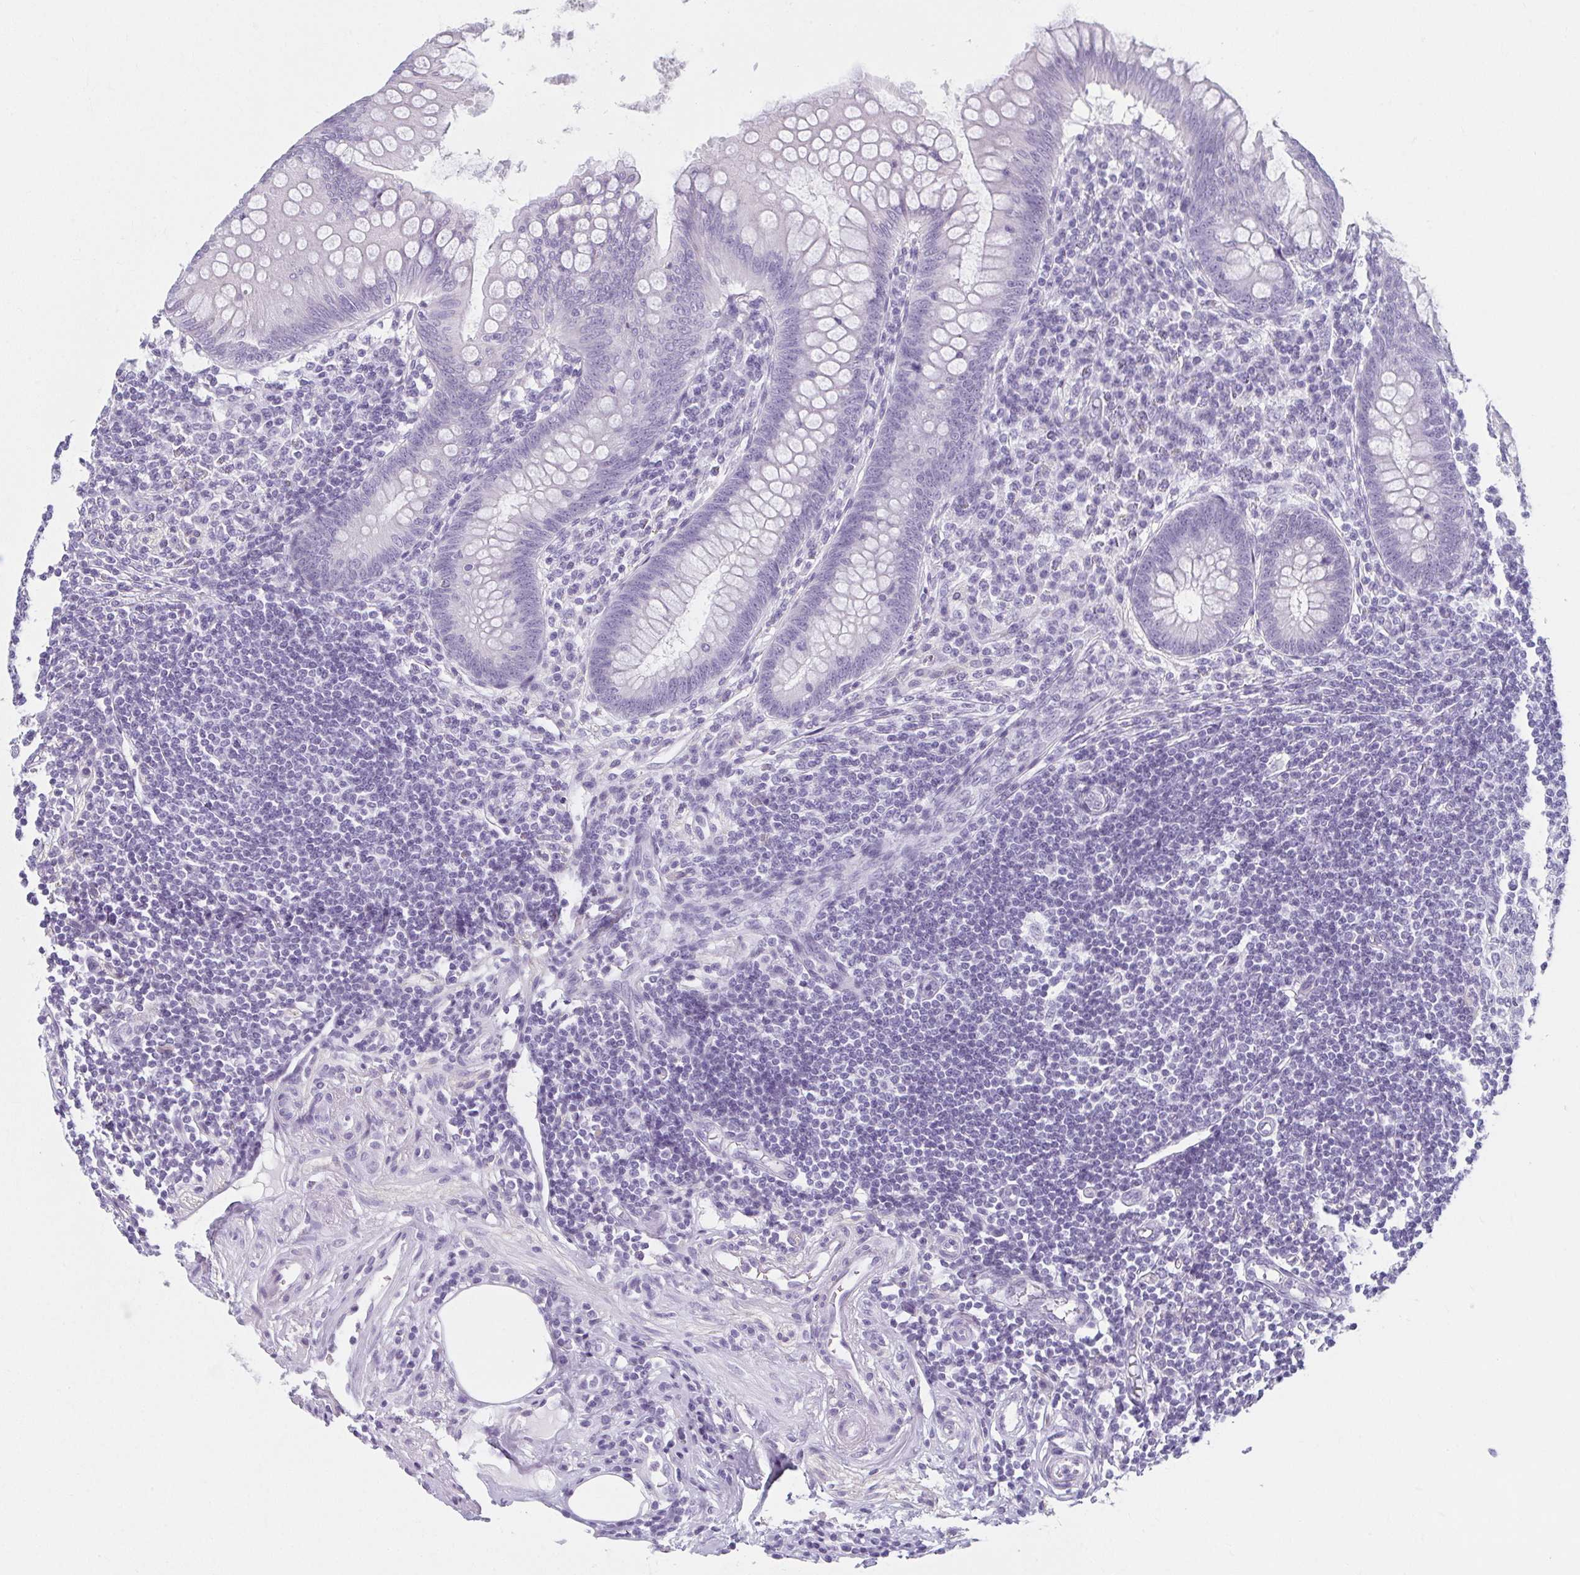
{"staining": {"intensity": "negative", "quantity": "none", "location": "none"}, "tissue": "appendix", "cell_type": "Glandular cells", "image_type": "normal", "snomed": [{"axis": "morphology", "description": "Normal tissue, NOS"}, {"axis": "topography", "description": "Appendix"}], "caption": "Human appendix stained for a protein using immunohistochemistry shows no expression in glandular cells.", "gene": "MOBP", "patient": {"sex": "female", "age": 57}}